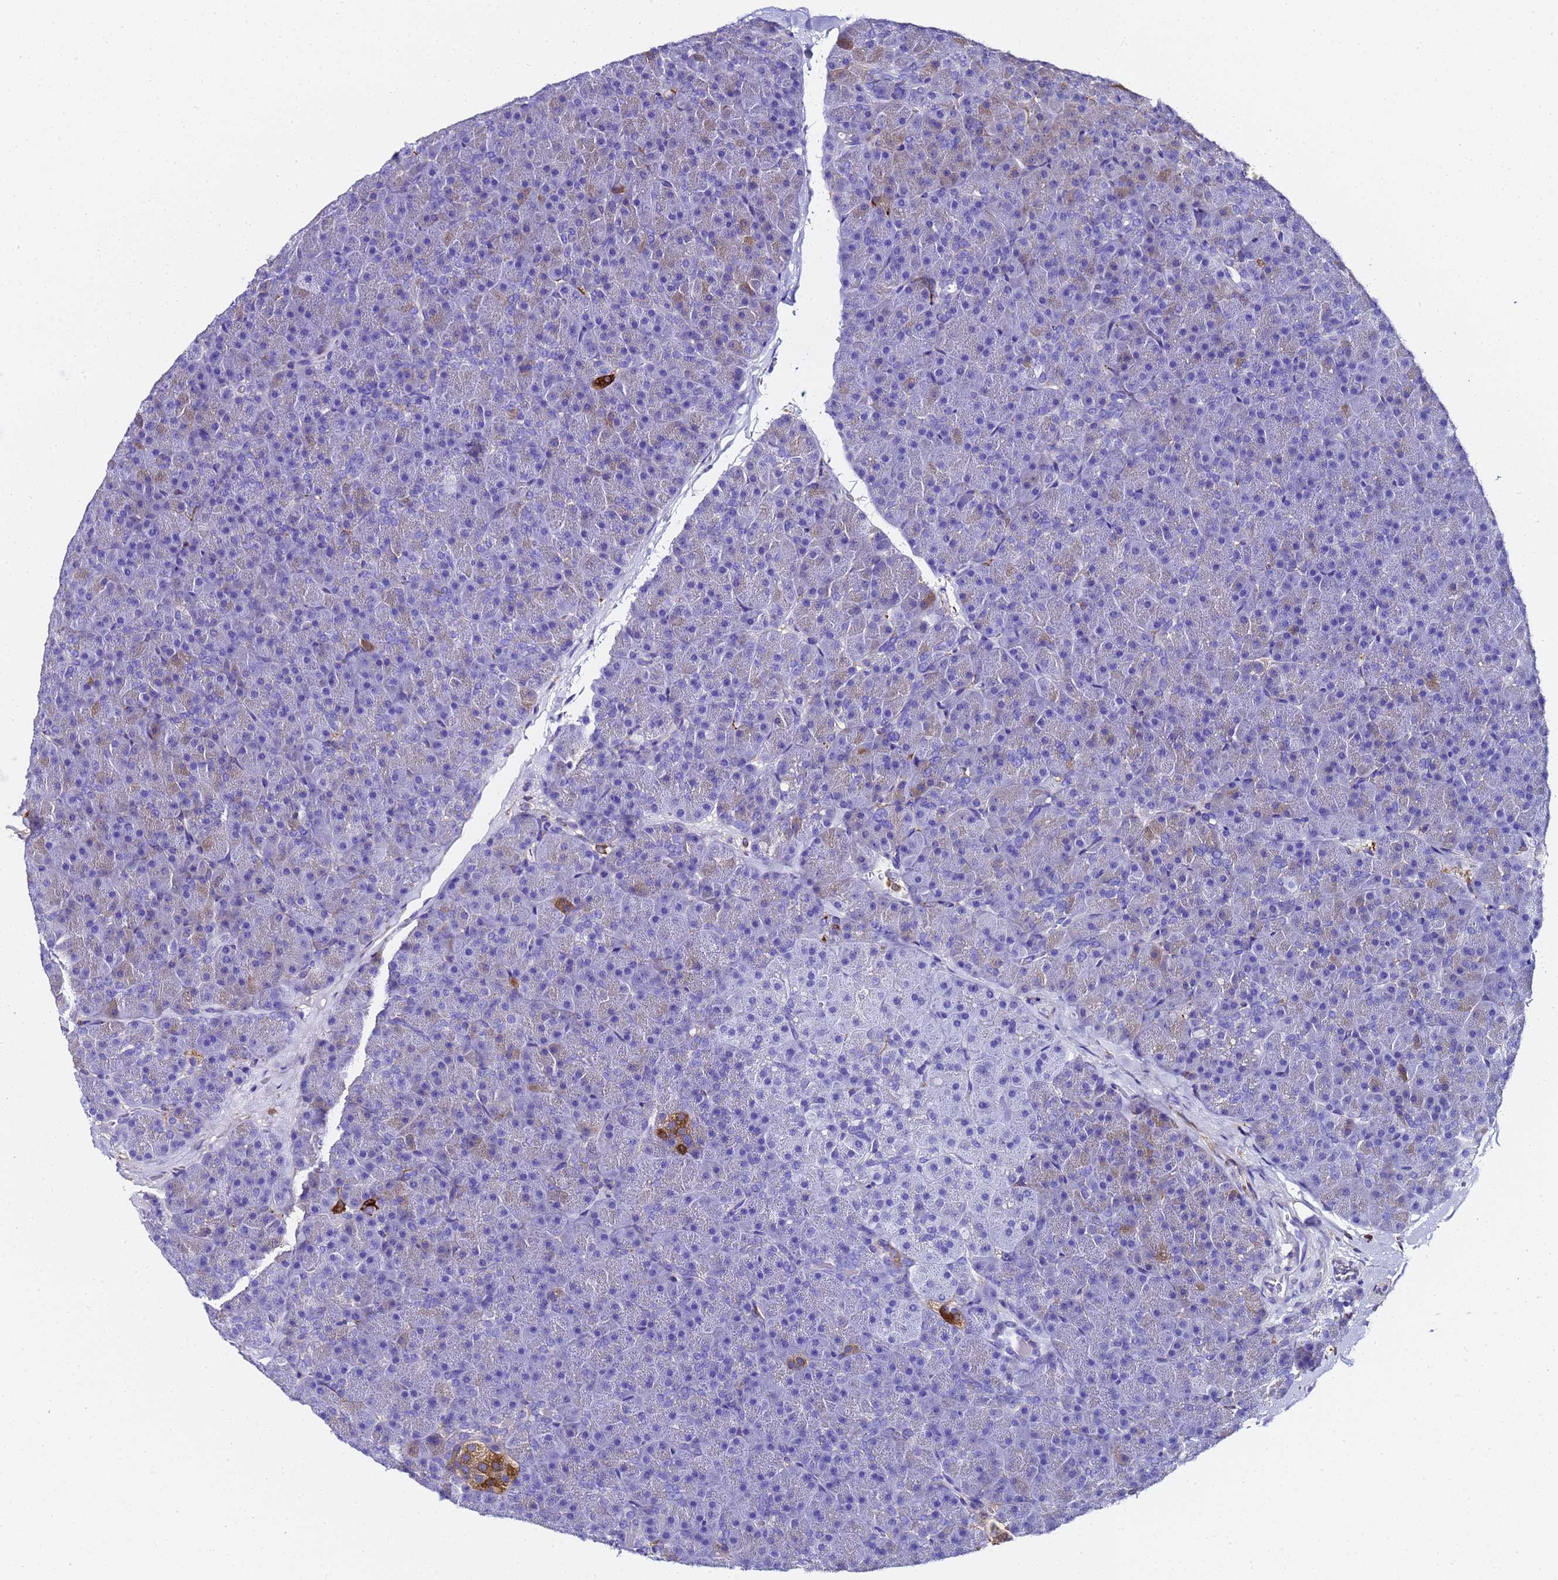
{"staining": {"intensity": "moderate", "quantity": "<25%", "location": "cytoplasmic/membranous"}, "tissue": "pancreas", "cell_type": "Exocrine glandular cells", "image_type": "normal", "snomed": [{"axis": "morphology", "description": "Normal tissue, NOS"}, {"axis": "topography", "description": "Pancreas"}], "caption": "An image of human pancreas stained for a protein shows moderate cytoplasmic/membranous brown staining in exocrine glandular cells. Immunohistochemistry (ihc) stains the protein in brown and the nuclei are stained blue.", "gene": "FTL", "patient": {"sex": "male", "age": 36}}